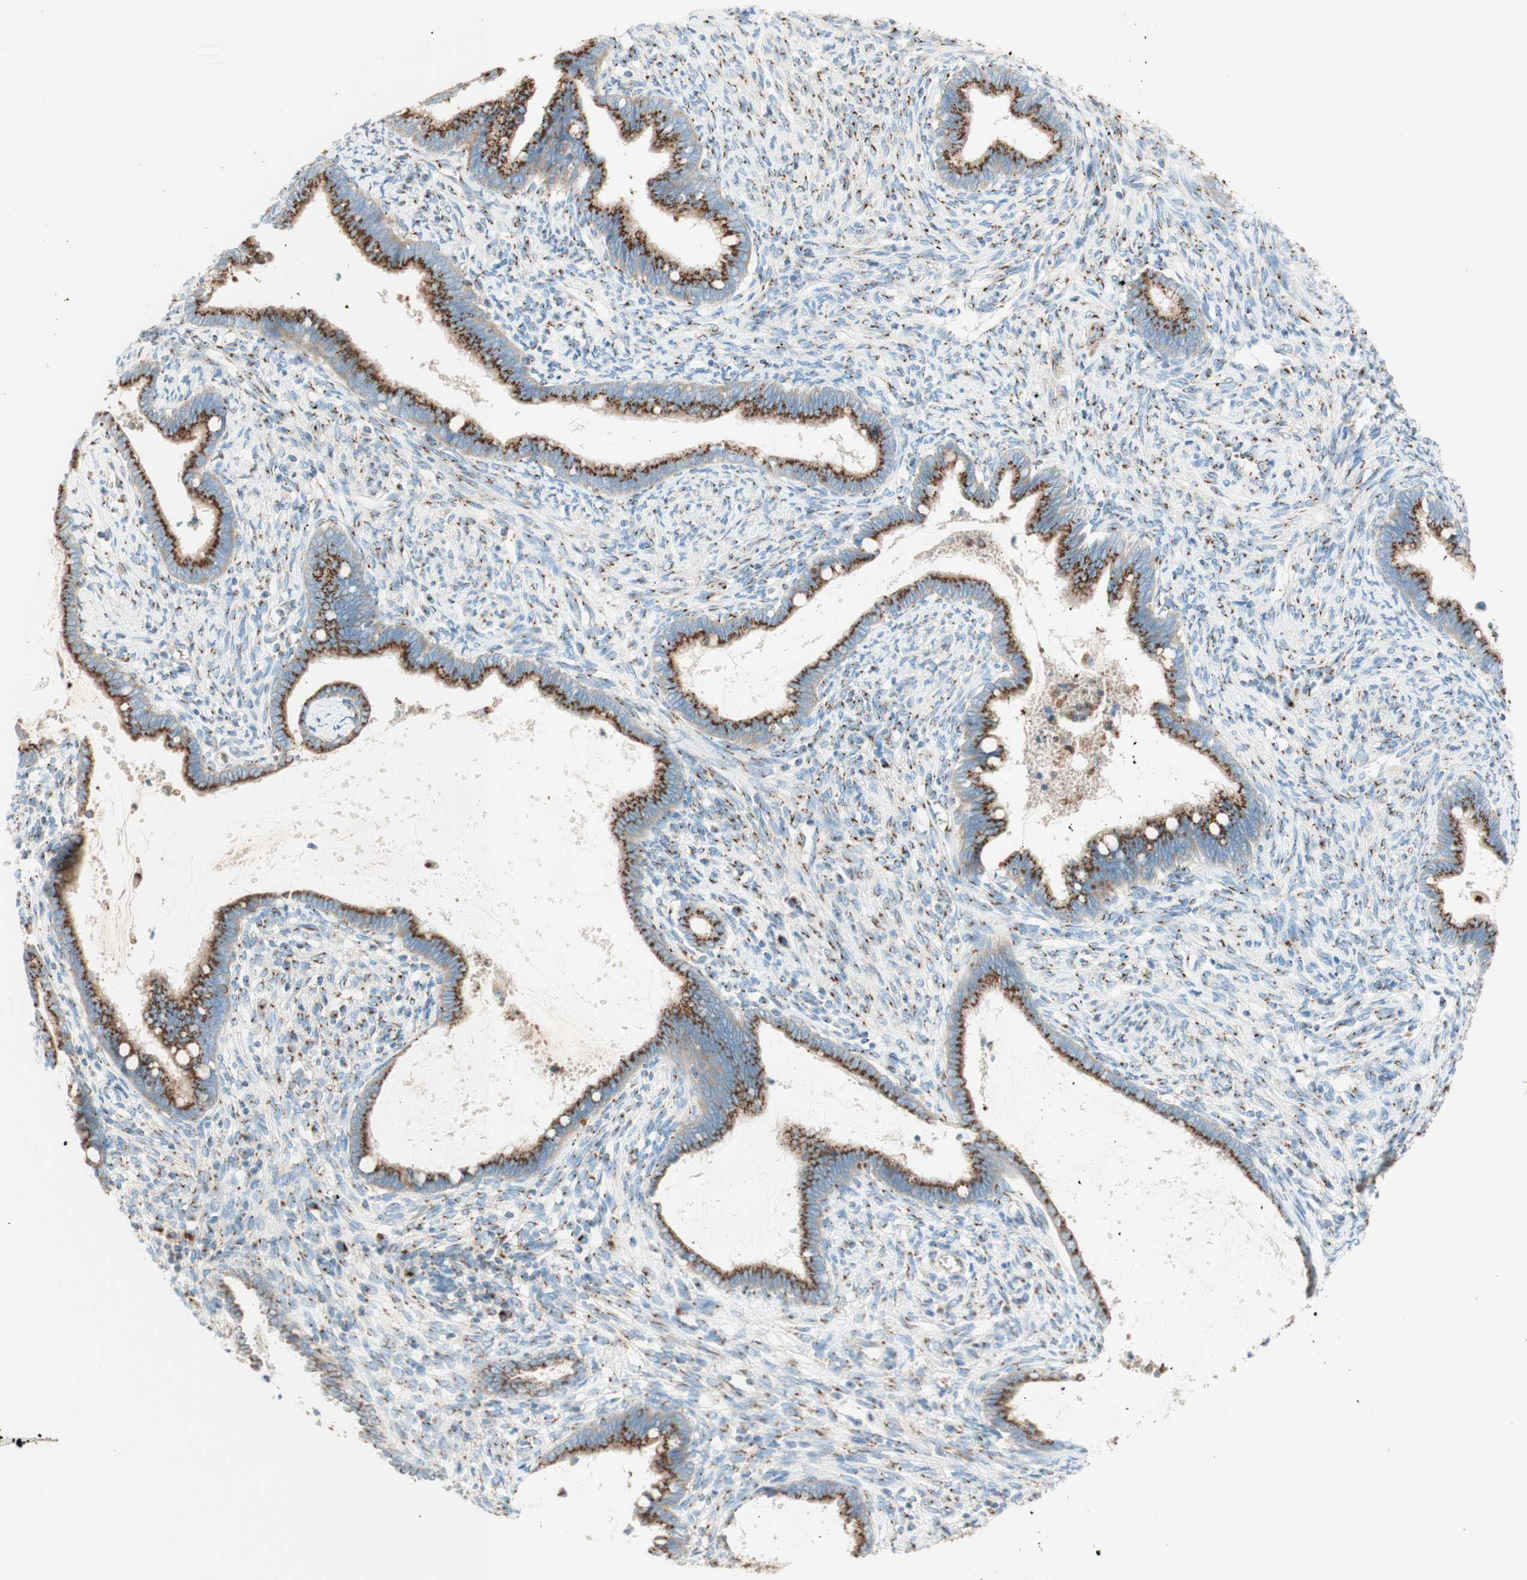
{"staining": {"intensity": "strong", "quantity": ">75%", "location": "cytoplasmic/membranous"}, "tissue": "cervical cancer", "cell_type": "Tumor cells", "image_type": "cancer", "snomed": [{"axis": "morphology", "description": "Adenocarcinoma, NOS"}, {"axis": "topography", "description": "Cervix"}], "caption": "Human cervical adenocarcinoma stained with a protein marker shows strong staining in tumor cells.", "gene": "GOLGB1", "patient": {"sex": "female", "age": 44}}